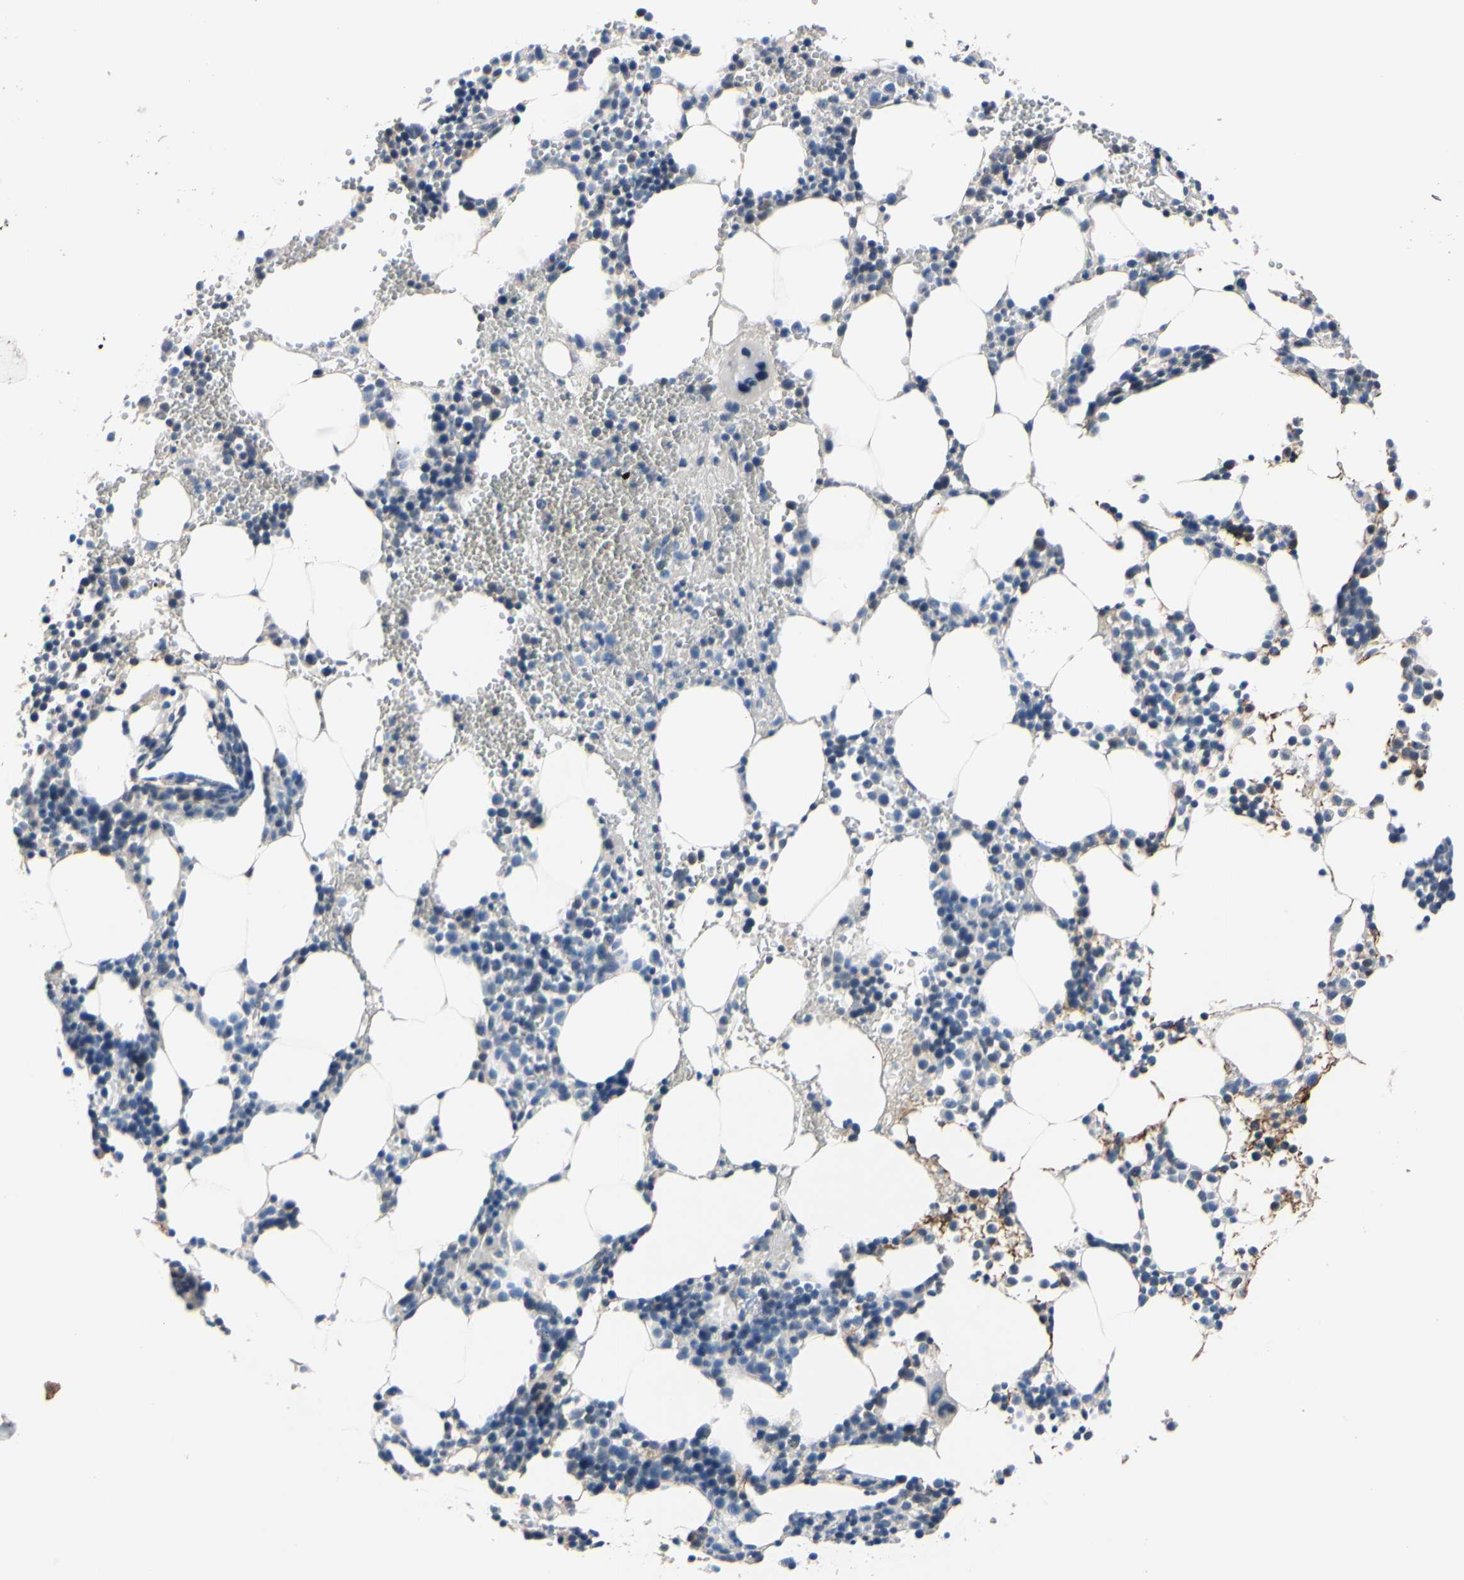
{"staining": {"intensity": "negative", "quantity": "none", "location": "none"}, "tissue": "bone marrow", "cell_type": "Hematopoietic cells", "image_type": "normal", "snomed": [{"axis": "morphology", "description": "Normal tissue, NOS"}, {"axis": "morphology", "description": "Inflammation, NOS"}, {"axis": "topography", "description": "Bone marrow"}], "caption": "An image of human bone marrow is negative for staining in hematopoietic cells. Nuclei are stained in blue.", "gene": "RARS1", "patient": {"sex": "male", "age": 42}}